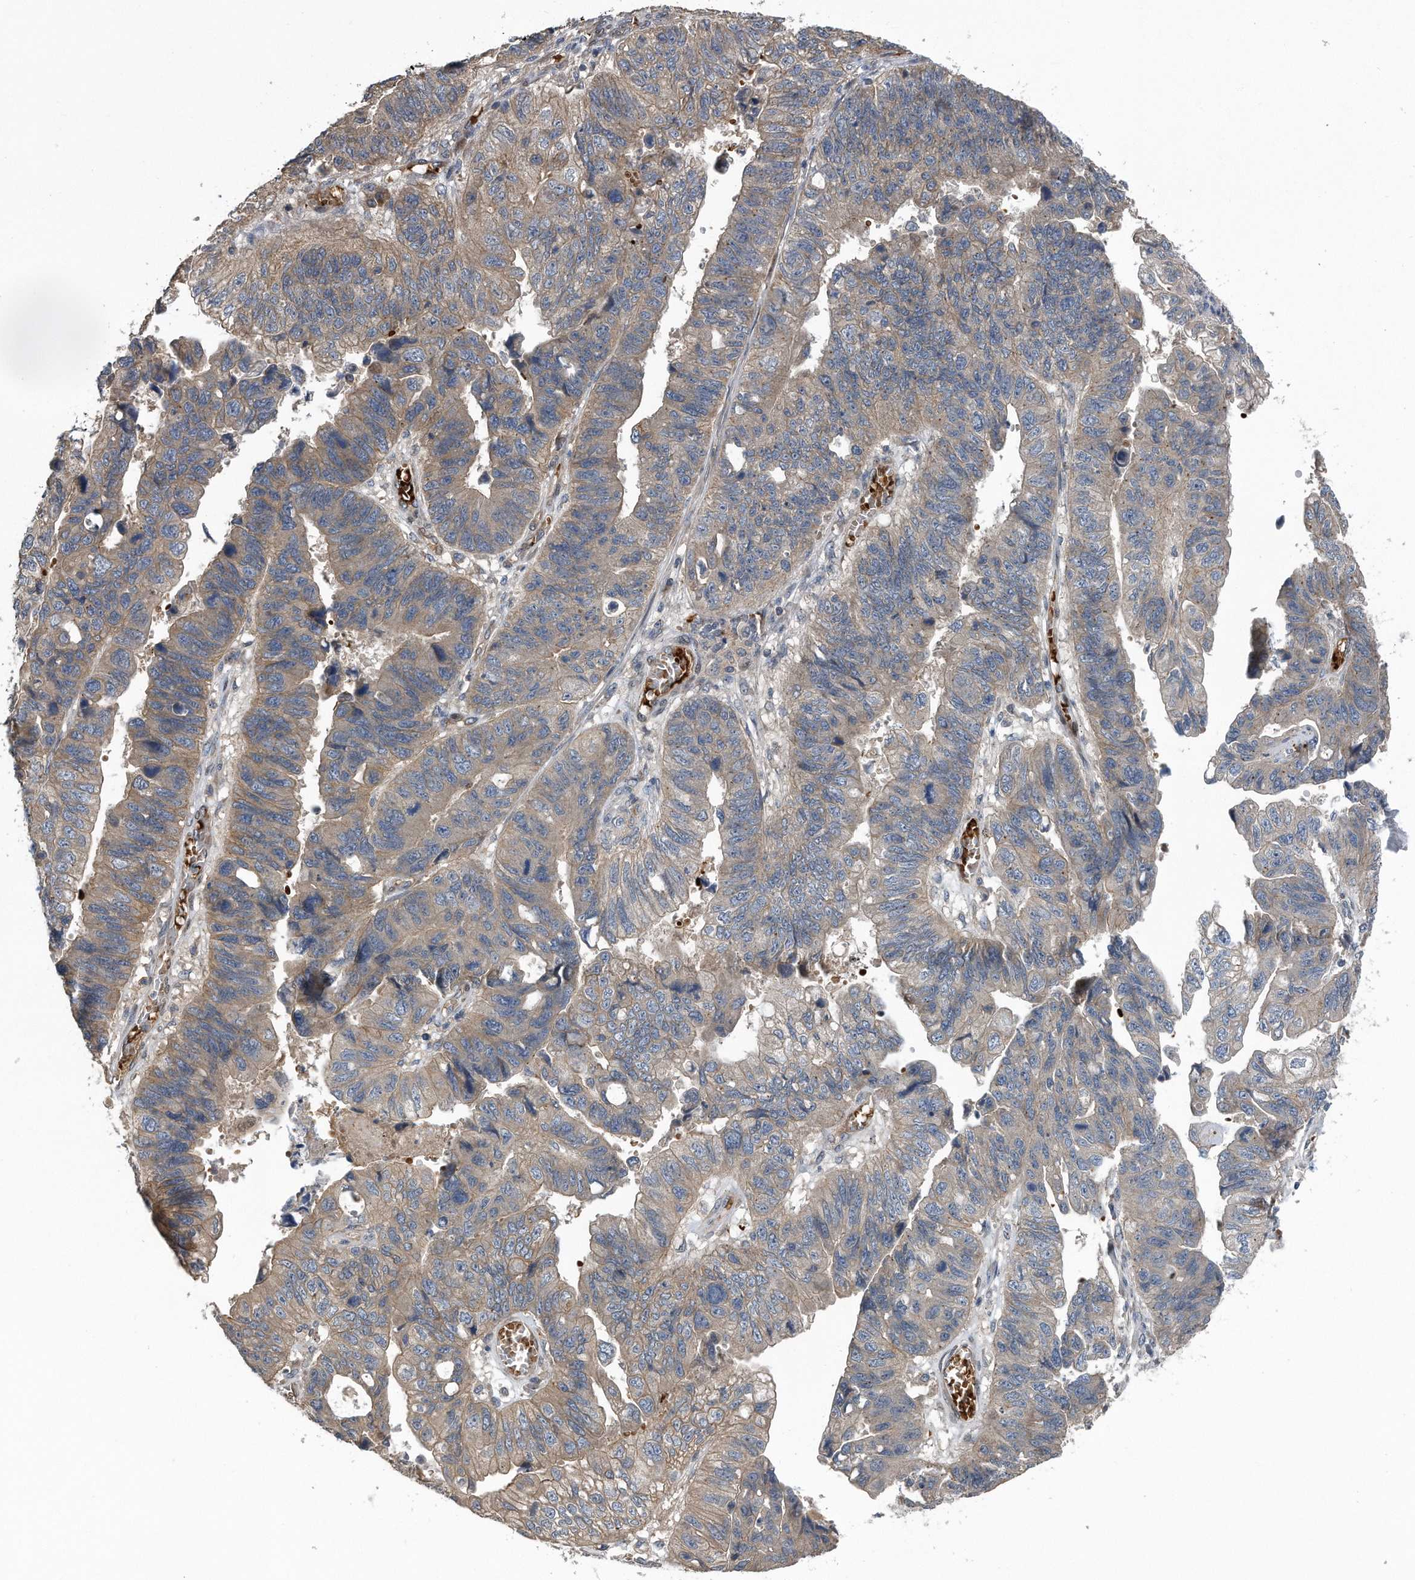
{"staining": {"intensity": "weak", "quantity": ">75%", "location": "cytoplasmic/membranous"}, "tissue": "stomach cancer", "cell_type": "Tumor cells", "image_type": "cancer", "snomed": [{"axis": "morphology", "description": "Adenocarcinoma, NOS"}, {"axis": "topography", "description": "Stomach"}], "caption": "Protein analysis of adenocarcinoma (stomach) tissue reveals weak cytoplasmic/membranous staining in approximately >75% of tumor cells.", "gene": "ZNF79", "patient": {"sex": "male", "age": 59}}